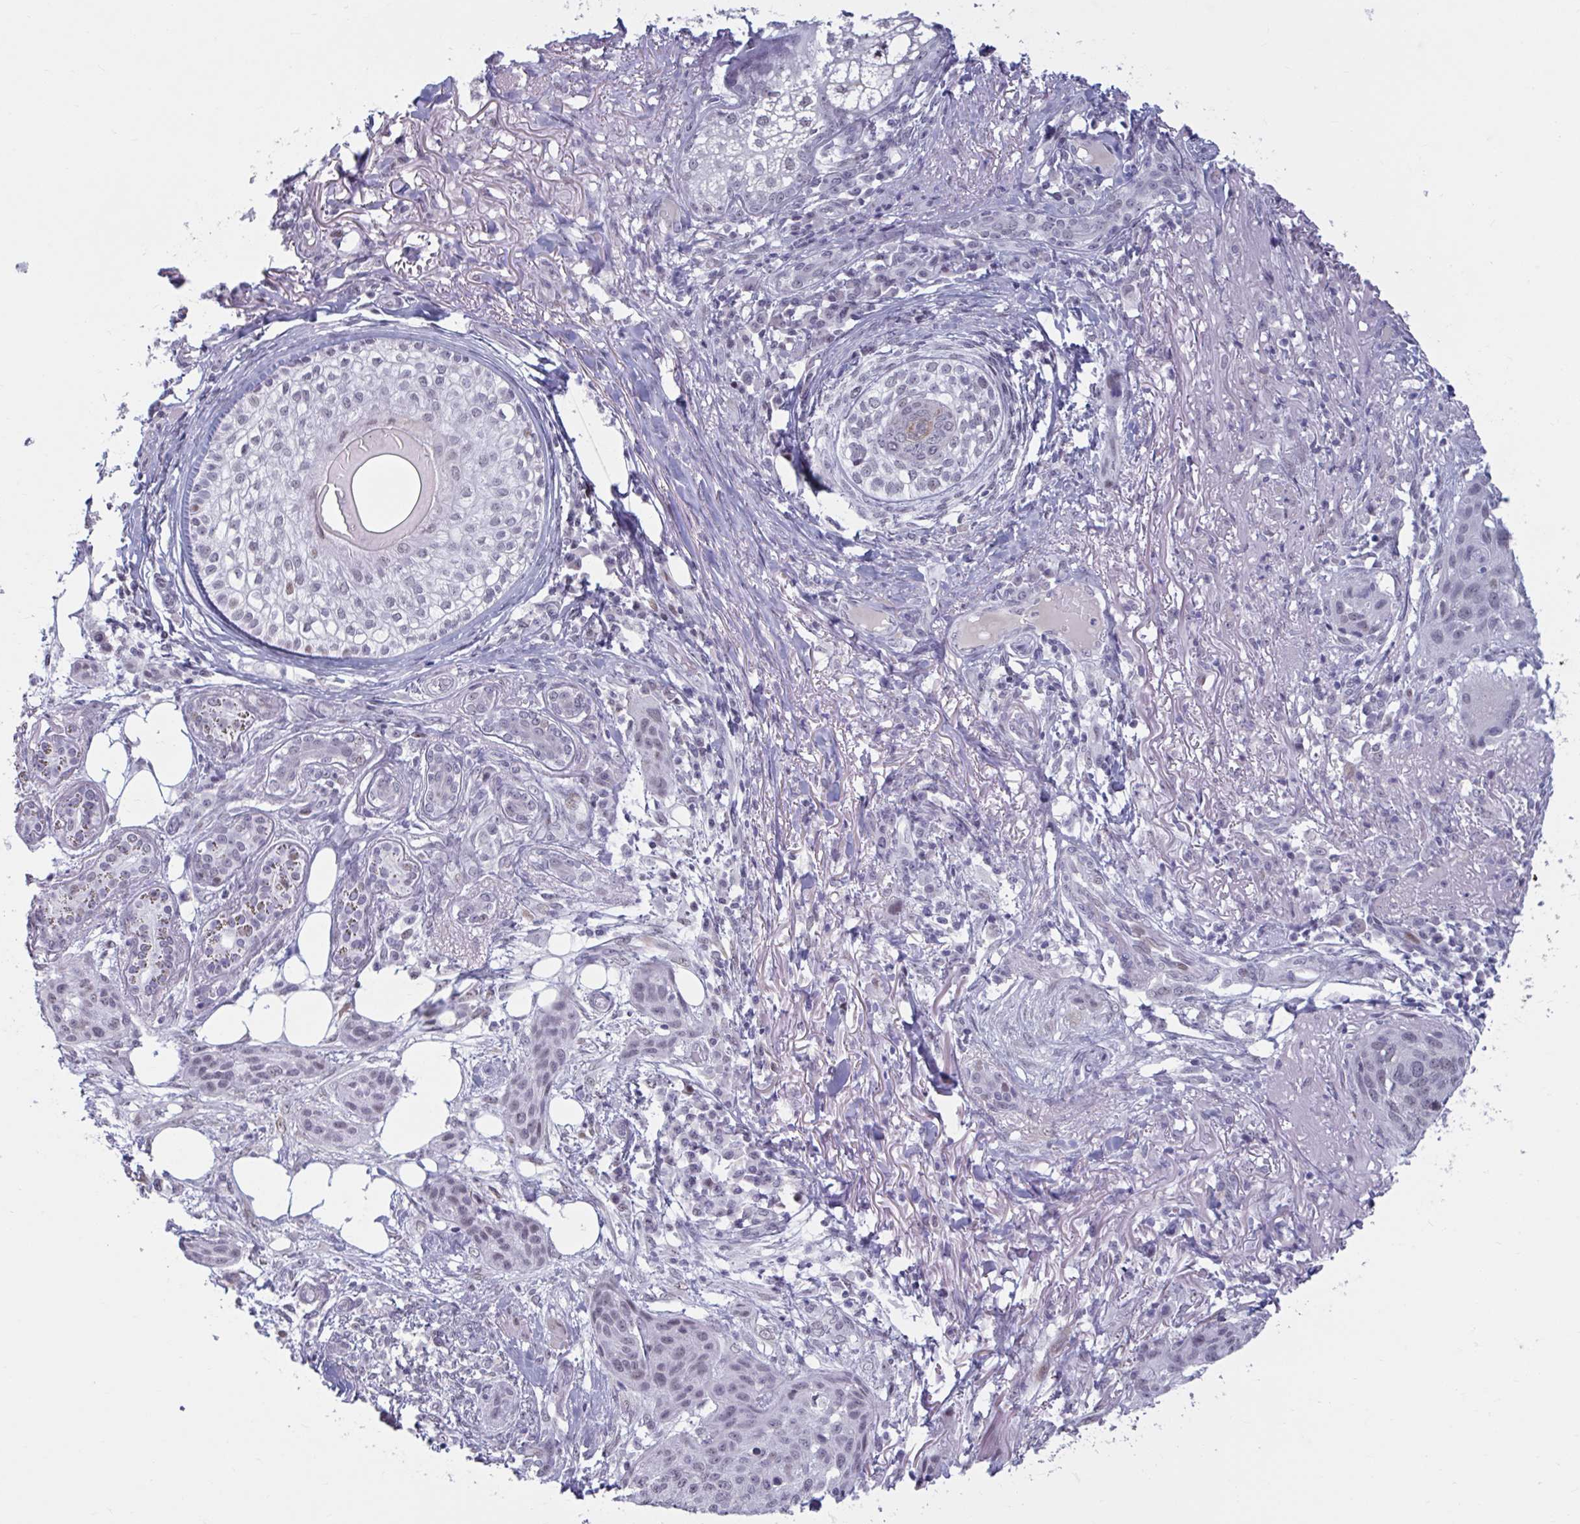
{"staining": {"intensity": "moderate", "quantity": "<25%", "location": "nuclear"}, "tissue": "skin cancer", "cell_type": "Tumor cells", "image_type": "cancer", "snomed": [{"axis": "morphology", "description": "Squamous cell carcinoma, NOS"}, {"axis": "topography", "description": "Skin"}], "caption": "An image of human skin squamous cell carcinoma stained for a protein reveals moderate nuclear brown staining in tumor cells.", "gene": "HSD17B6", "patient": {"sex": "female", "age": 87}}